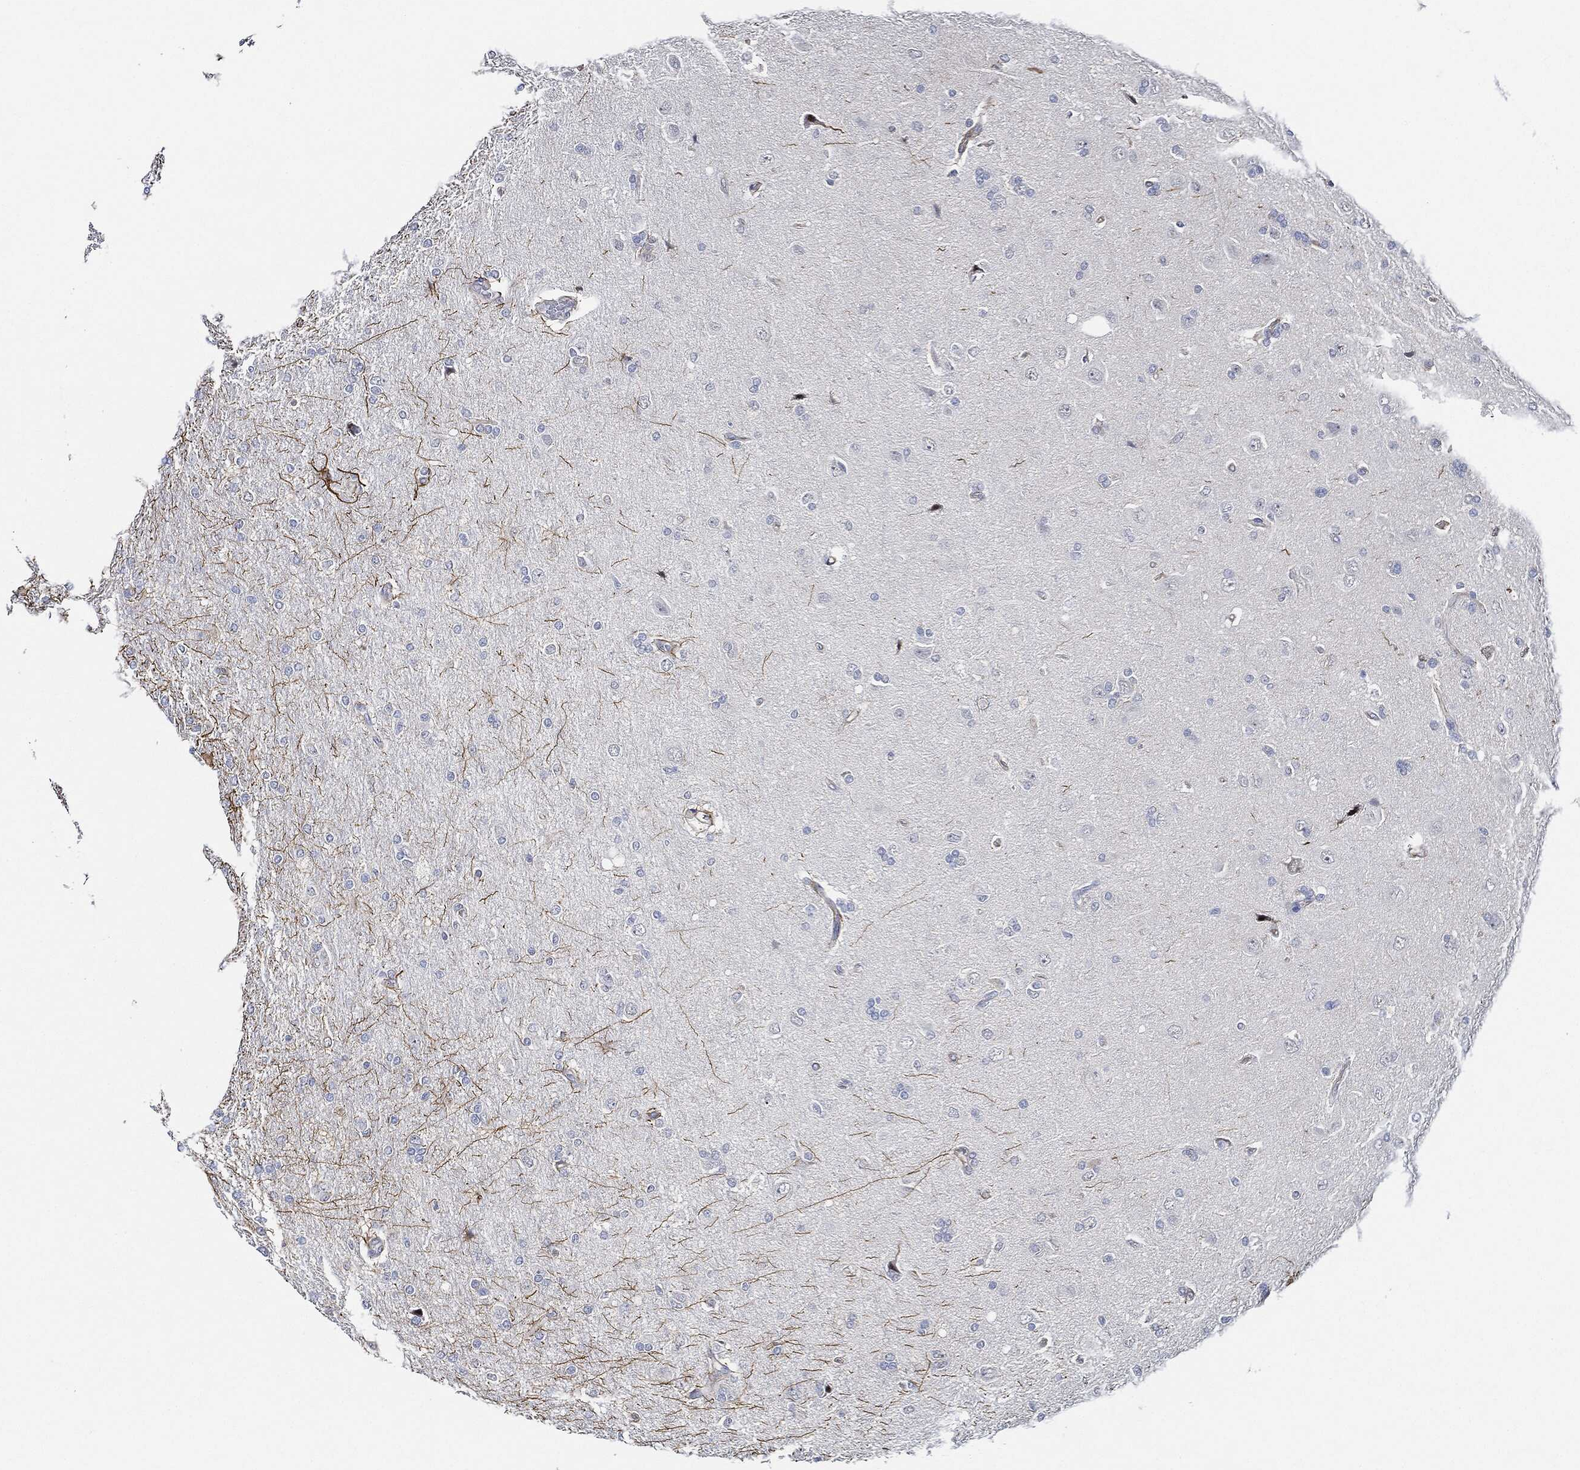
{"staining": {"intensity": "negative", "quantity": "none", "location": "none"}, "tissue": "glioma", "cell_type": "Tumor cells", "image_type": "cancer", "snomed": [{"axis": "morphology", "description": "Glioma, malignant, High grade"}, {"axis": "topography", "description": "Cerebral cortex"}], "caption": "A photomicrograph of glioma stained for a protein exhibits no brown staining in tumor cells. Nuclei are stained in blue.", "gene": "THSD1", "patient": {"sex": "male", "age": 70}}